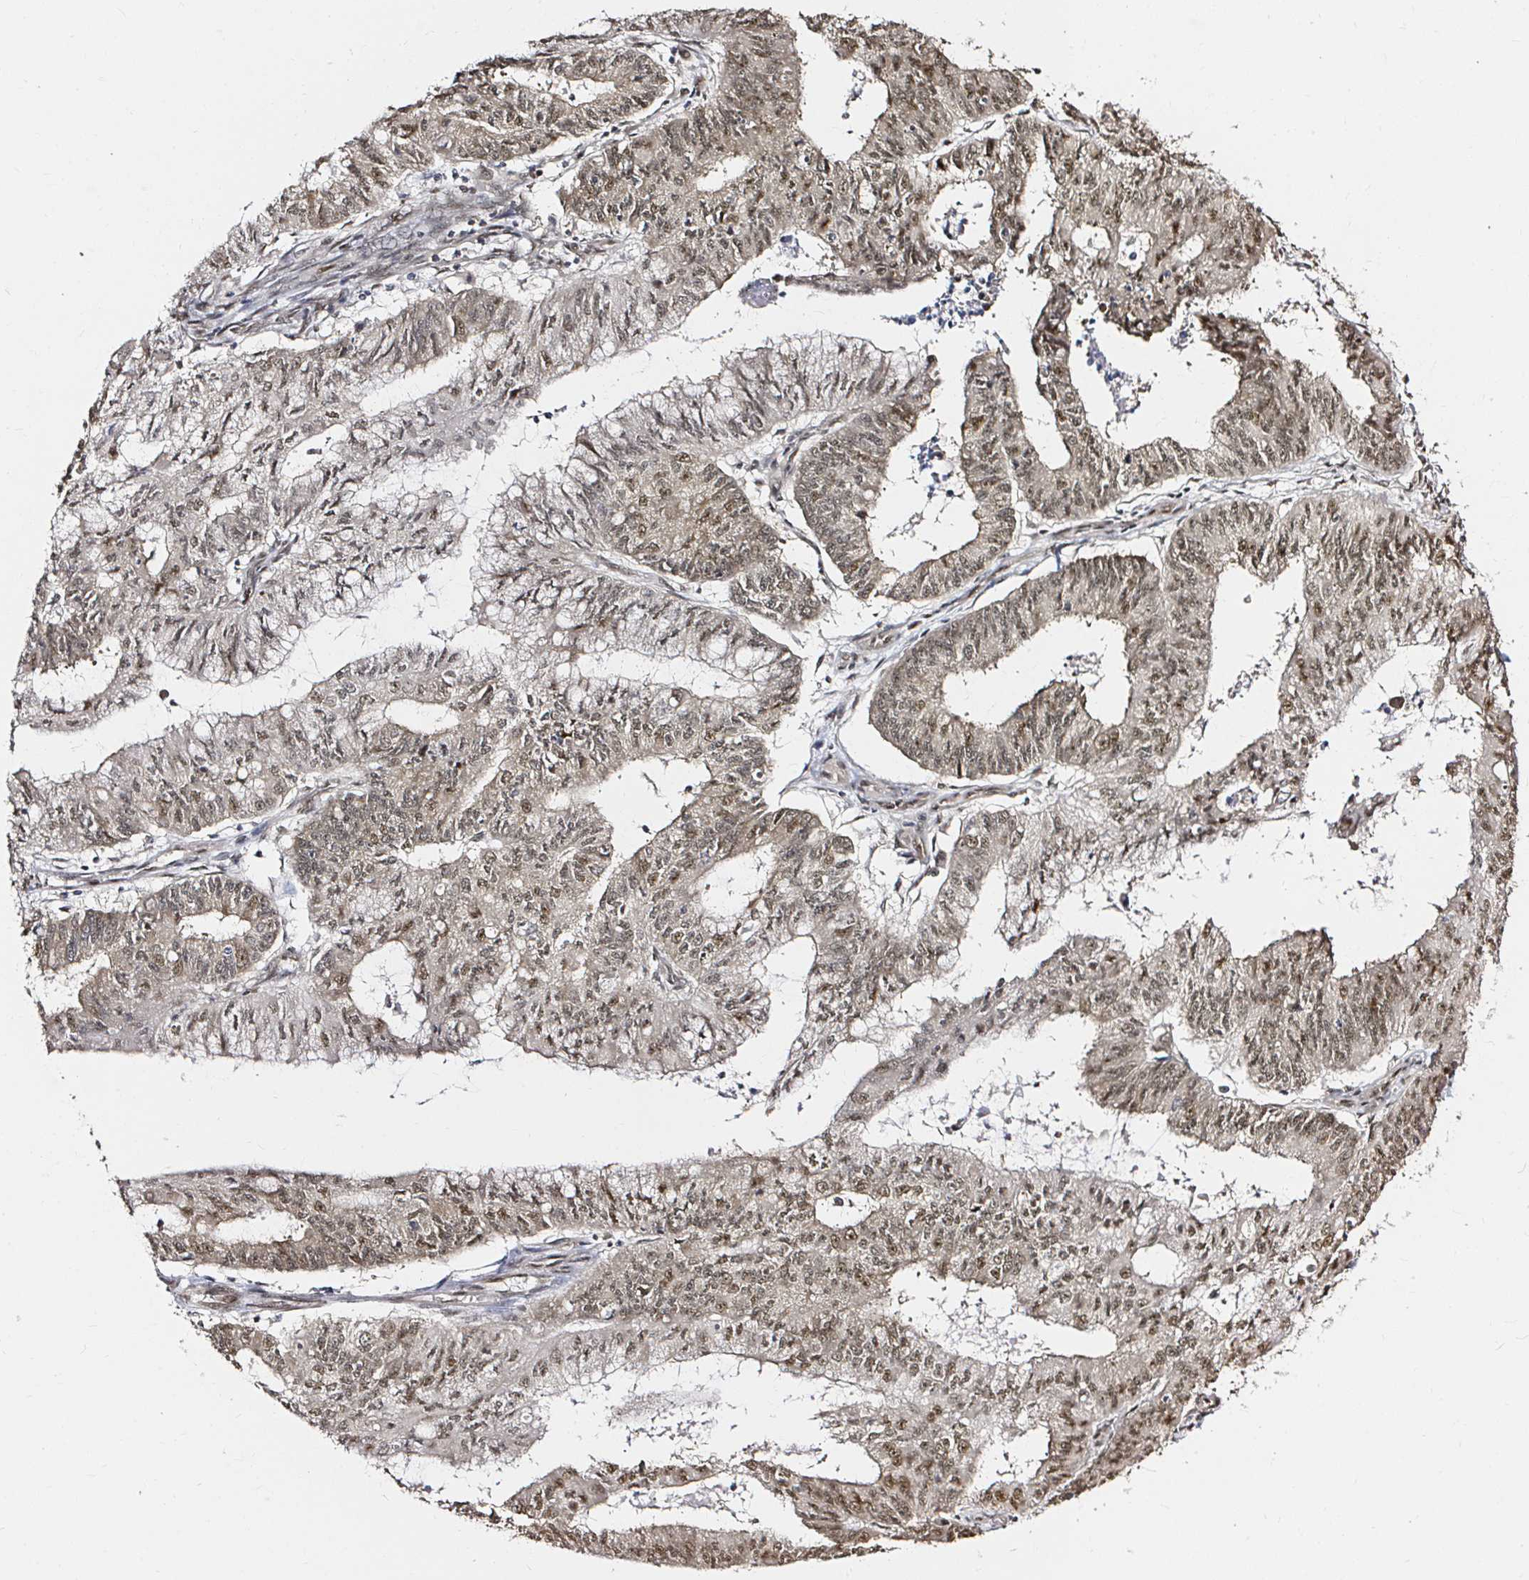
{"staining": {"intensity": "moderate", "quantity": ">75%", "location": "cytoplasmic/membranous,nuclear"}, "tissue": "endometrial cancer", "cell_type": "Tumor cells", "image_type": "cancer", "snomed": [{"axis": "morphology", "description": "Adenocarcinoma, NOS"}, {"axis": "topography", "description": "Endometrium"}], "caption": "Endometrial cancer stained for a protein (brown) displays moderate cytoplasmic/membranous and nuclear positive positivity in about >75% of tumor cells.", "gene": "SNRPC", "patient": {"sex": "female", "age": 61}}